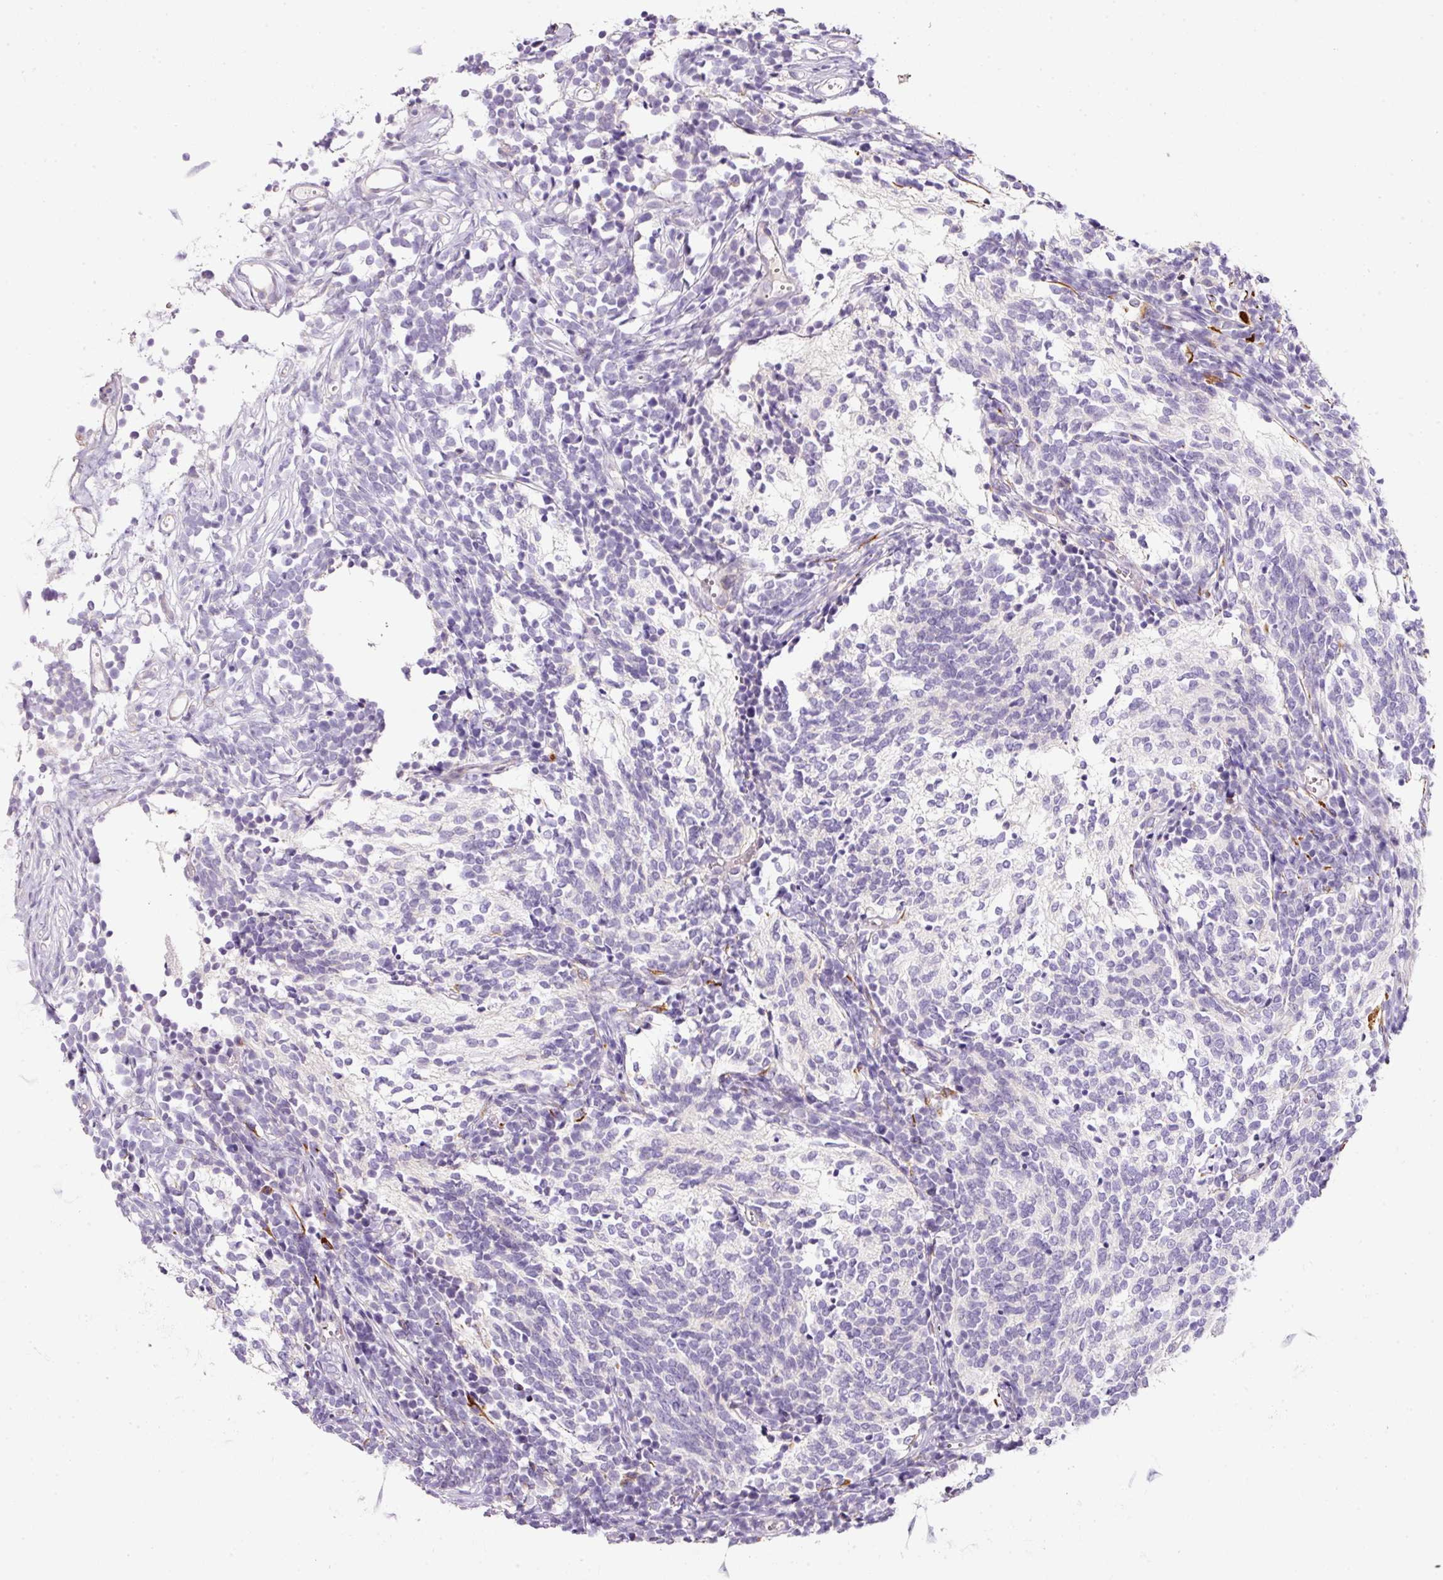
{"staining": {"intensity": "negative", "quantity": "none", "location": "none"}, "tissue": "glioma", "cell_type": "Tumor cells", "image_type": "cancer", "snomed": [{"axis": "morphology", "description": "Glioma, malignant, Low grade"}, {"axis": "topography", "description": "Brain"}], "caption": "Immunohistochemistry (IHC) photomicrograph of neoplastic tissue: human glioma stained with DAB shows no significant protein positivity in tumor cells.", "gene": "NBPF11", "patient": {"sex": "female", "age": 1}}